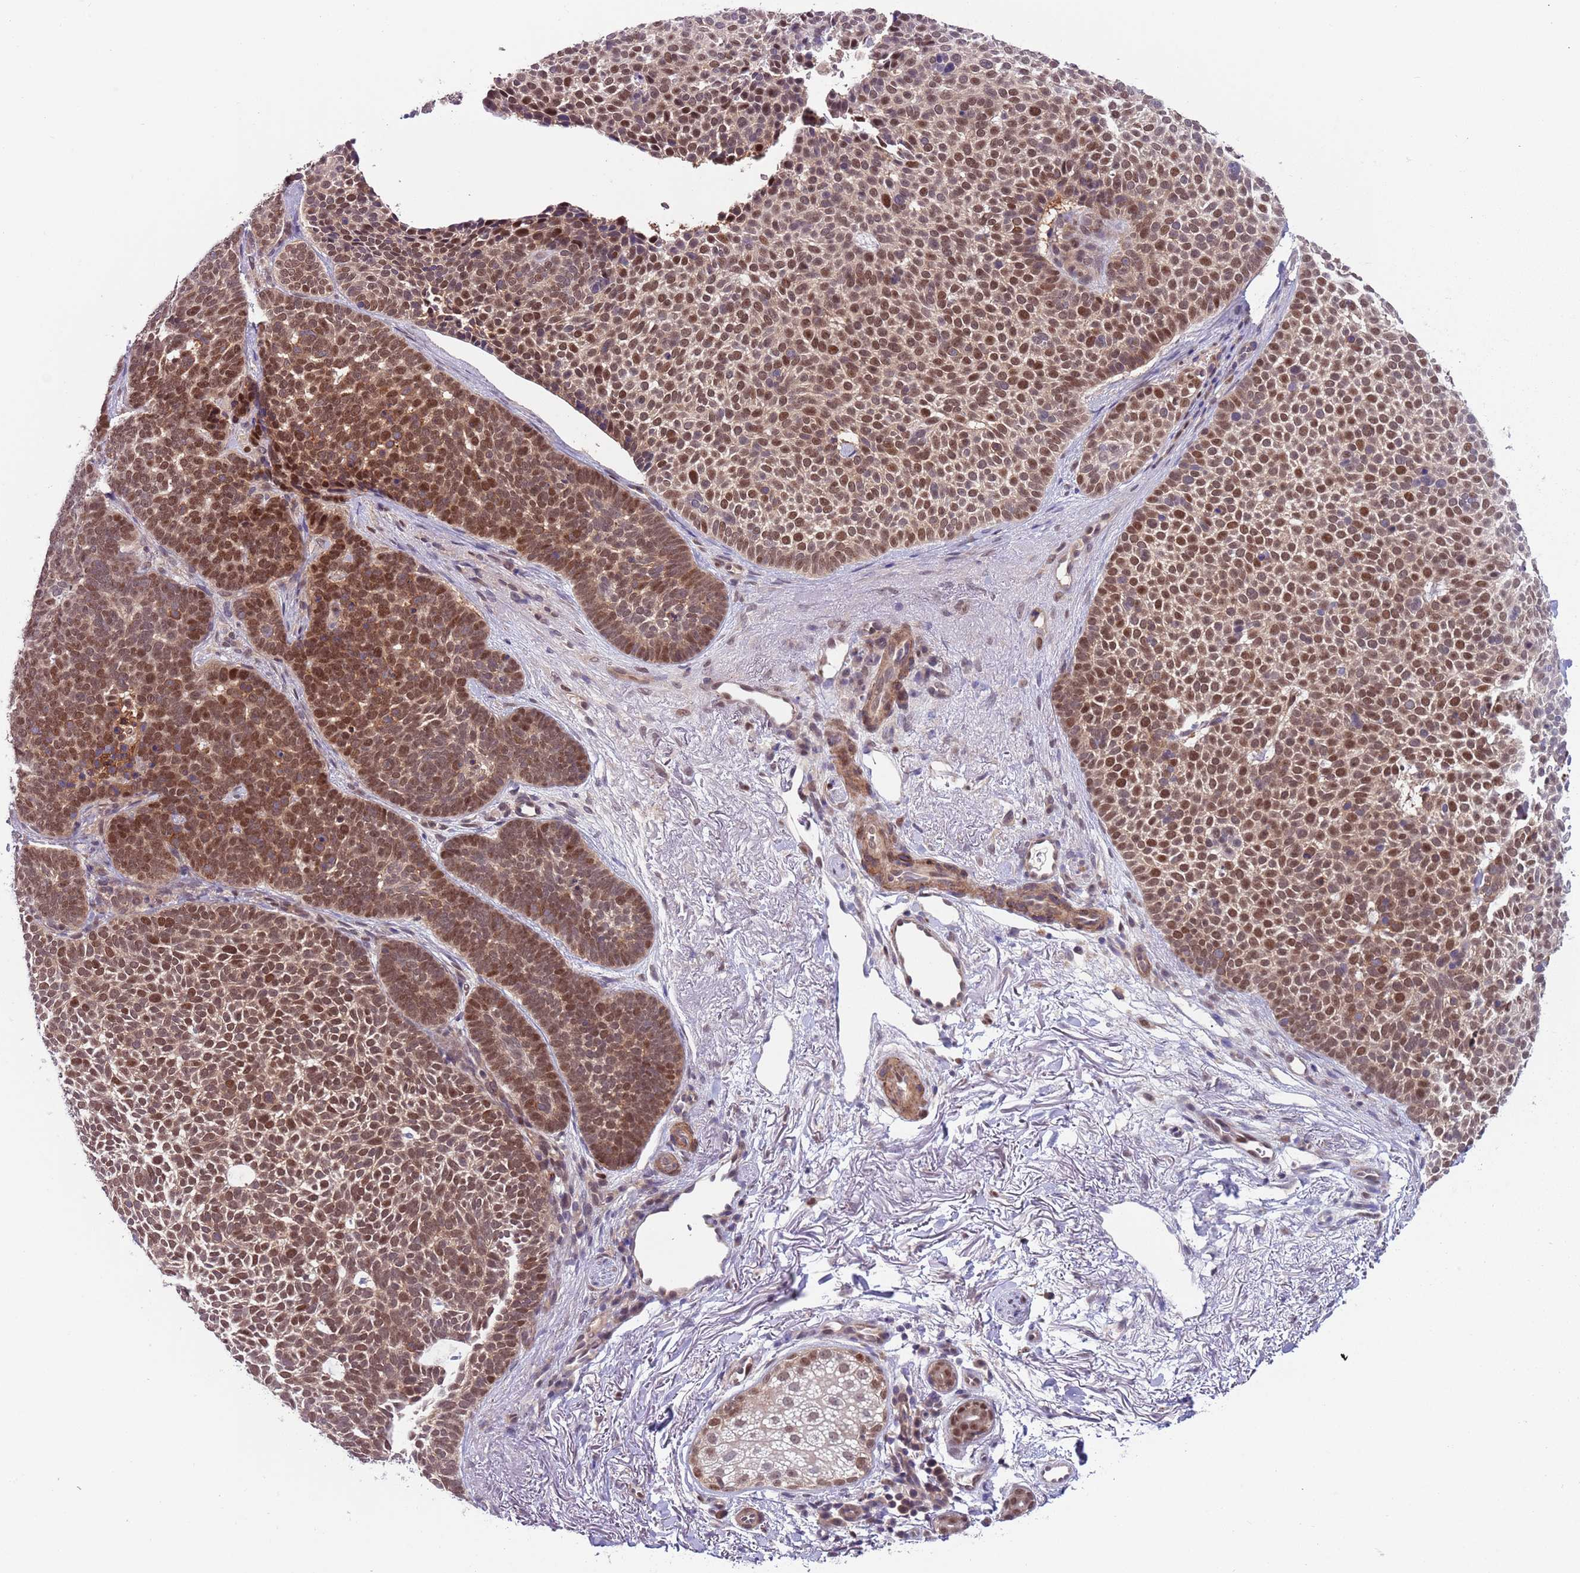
{"staining": {"intensity": "moderate", "quantity": ">75%", "location": "cytoplasmic/membranous,nuclear"}, "tissue": "skin cancer", "cell_type": "Tumor cells", "image_type": "cancer", "snomed": [{"axis": "morphology", "description": "Basal cell carcinoma"}, {"axis": "topography", "description": "Skin"}], "caption": "Skin cancer stained with DAB immunohistochemistry (IHC) exhibits medium levels of moderate cytoplasmic/membranous and nuclear expression in approximately >75% of tumor cells.", "gene": "RMND5B", "patient": {"sex": "female", "age": 77}}